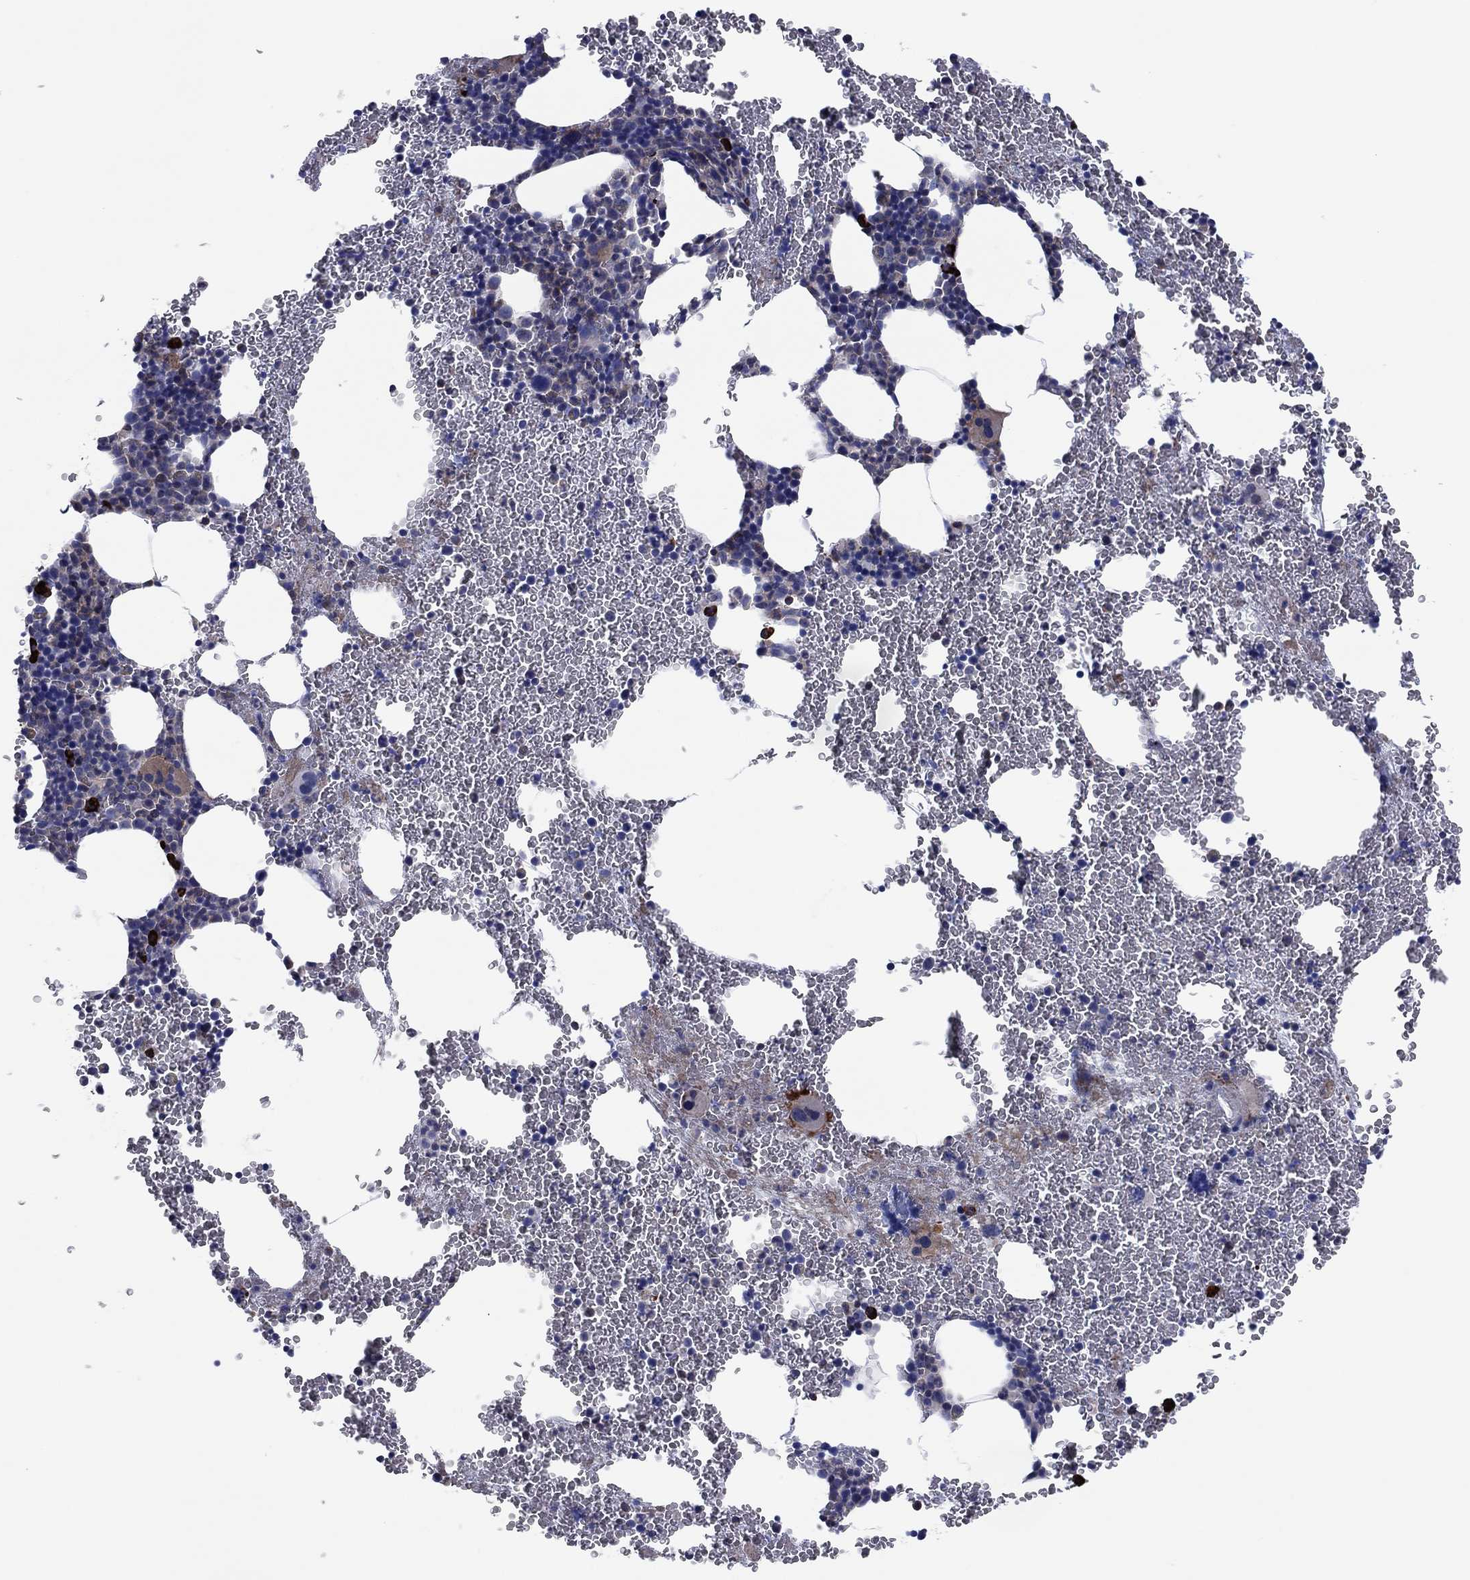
{"staining": {"intensity": "strong", "quantity": "<25%", "location": "cytoplasmic/membranous"}, "tissue": "bone marrow", "cell_type": "Hematopoietic cells", "image_type": "normal", "snomed": [{"axis": "morphology", "description": "Normal tissue, NOS"}, {"axis": "topography", "description": "Bone marrow"}], "caption": "Strong cytoplasmic/membranous positivity is appreciated in about <25% of hematopoietic cells in normal bone marrow. Ihc stains the protein of interest in brown and the nuclei are stained blue.", "gene": "PVR", "patient": {"sex": "male", "age": 50}}